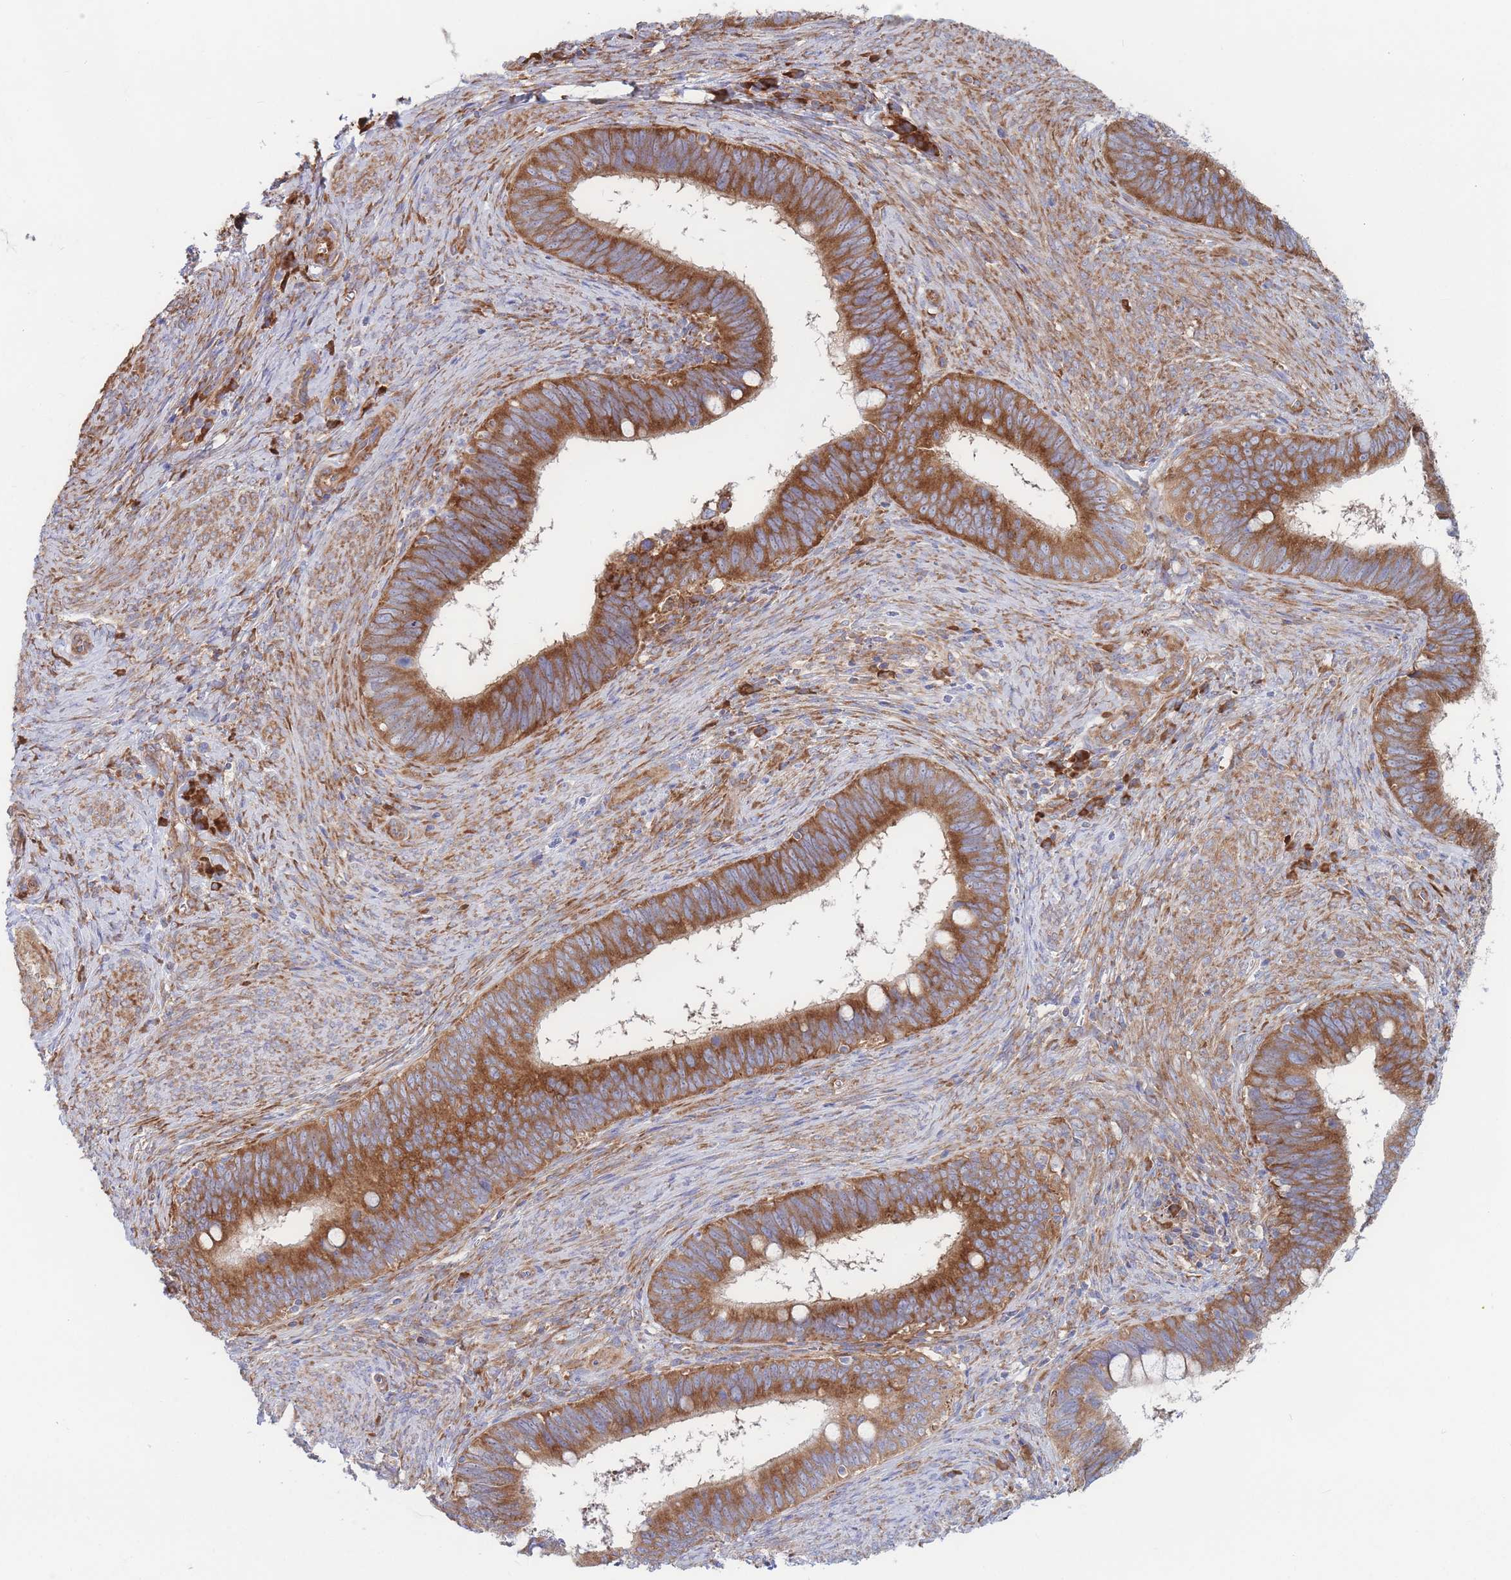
{"staining": {"intensity": "strong", "quantity": ">75%", "location": "cytoplasmic/membranous"}, "tissue": "cervical cancer", "cell_type": "Tumor cells", "image_type": "cancer", "snomed": [{"axis": "morphology", "description": "Adenocarcinoma, NOS"}, {"axis": "topography", "description": "Cervix"}], "caption": "Cervical adenocarcinoma stained for a protein demonstrates strong cytoplasmic/membranous positivity in tumor cells.", "gene": "RPL8", "patient": {"sex": "female", "age": 42}}